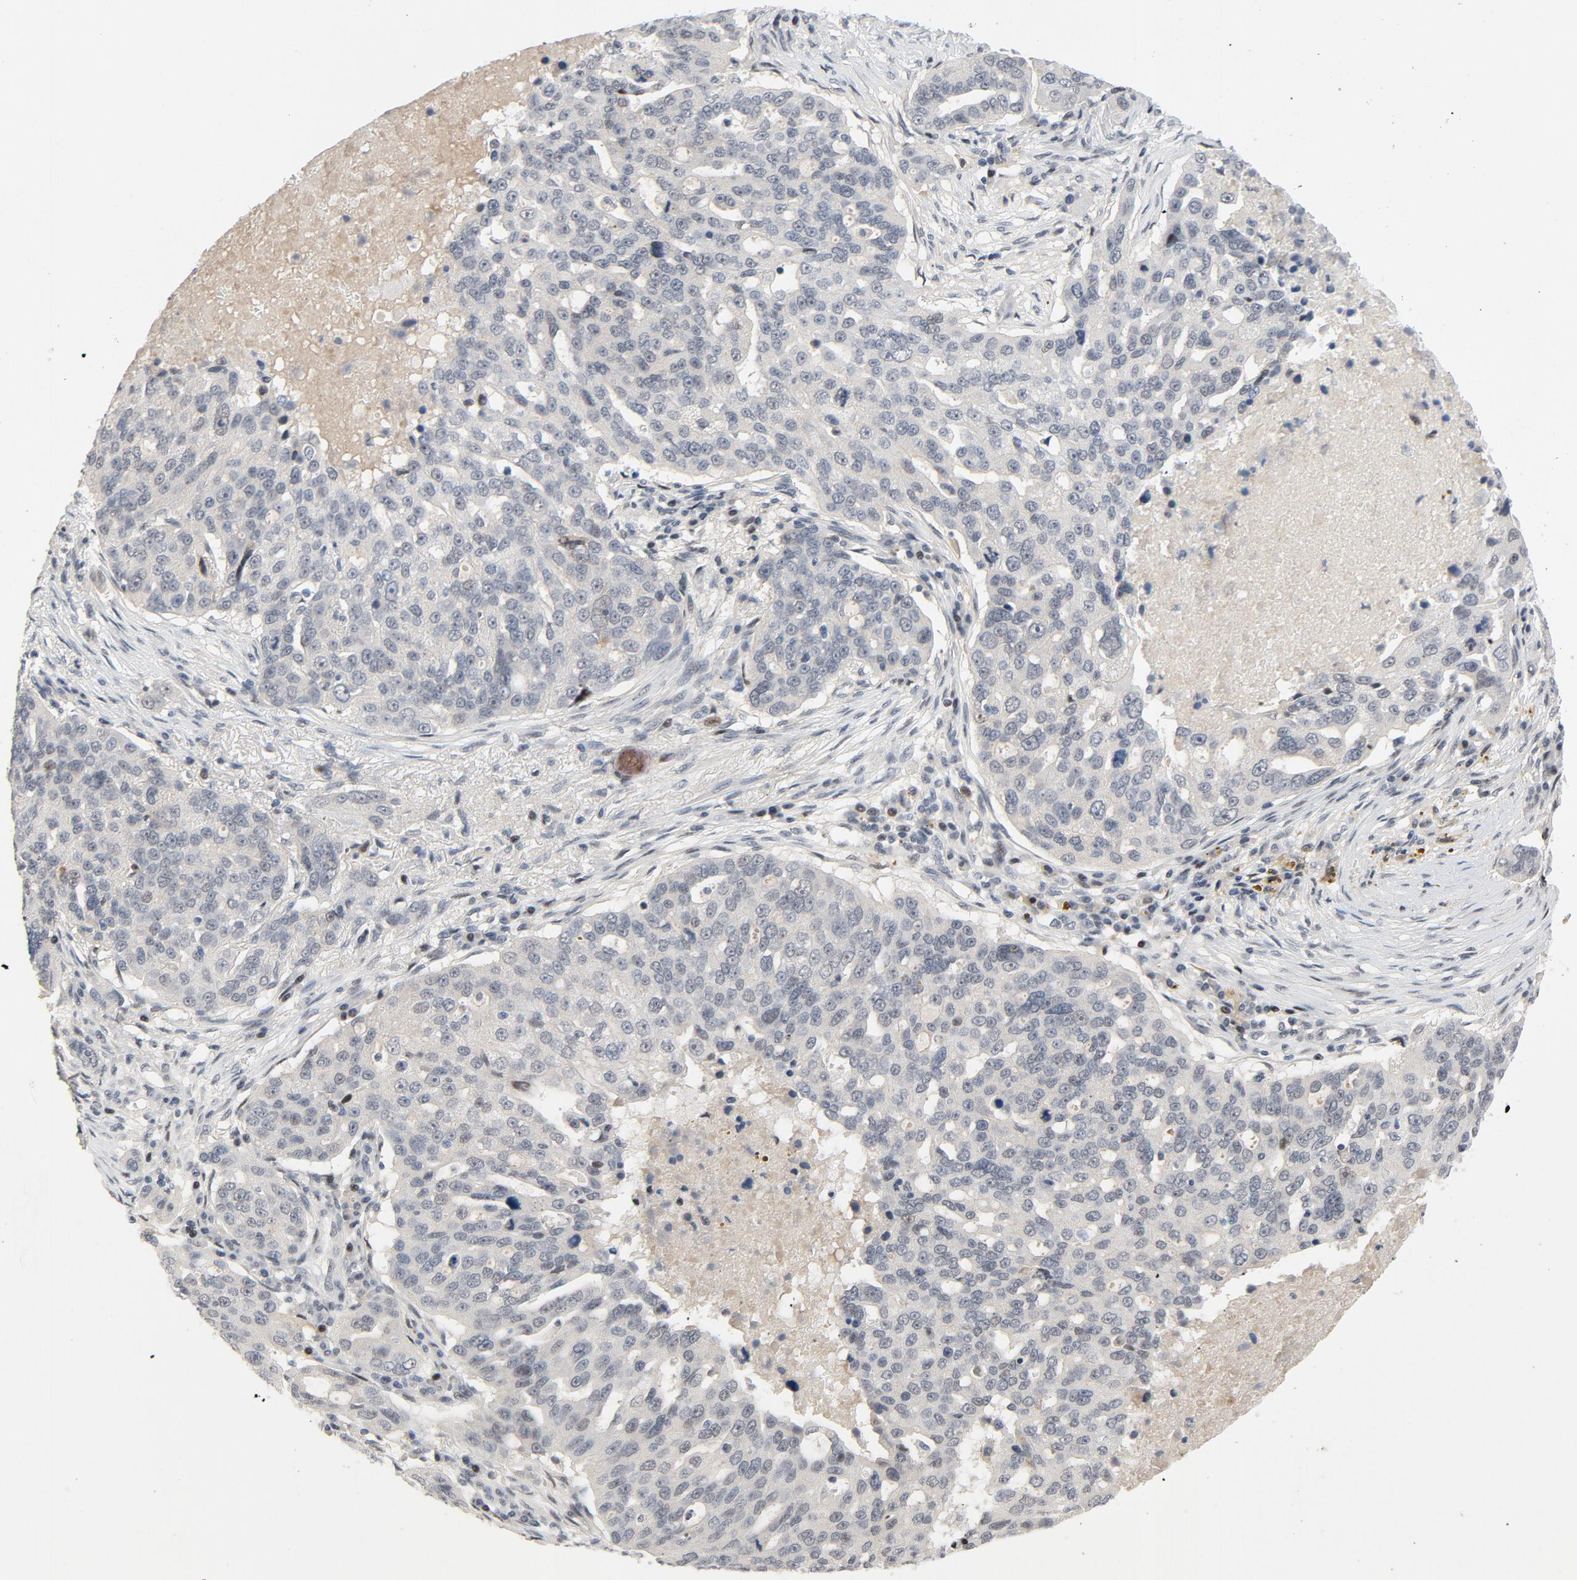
{"staining": {"intensity": "negative", "quantity": "none", "location": "none"}, "tissue": "ovarian cancer", "cell_type": "Tumor cells", "image_type": "cancer", "snomed": [{"axis": "morphology", "description": "Carcinoma, endometroid"}, {"axis": "topography", "description": "Ovary"}], "caption": "Ovarian endometroid carcinoma was stained to show a protein in brown. There is no significant positivity in tumor cells.", "gene": "FSCB", "patient": {"sex": "female", "age": 75}}